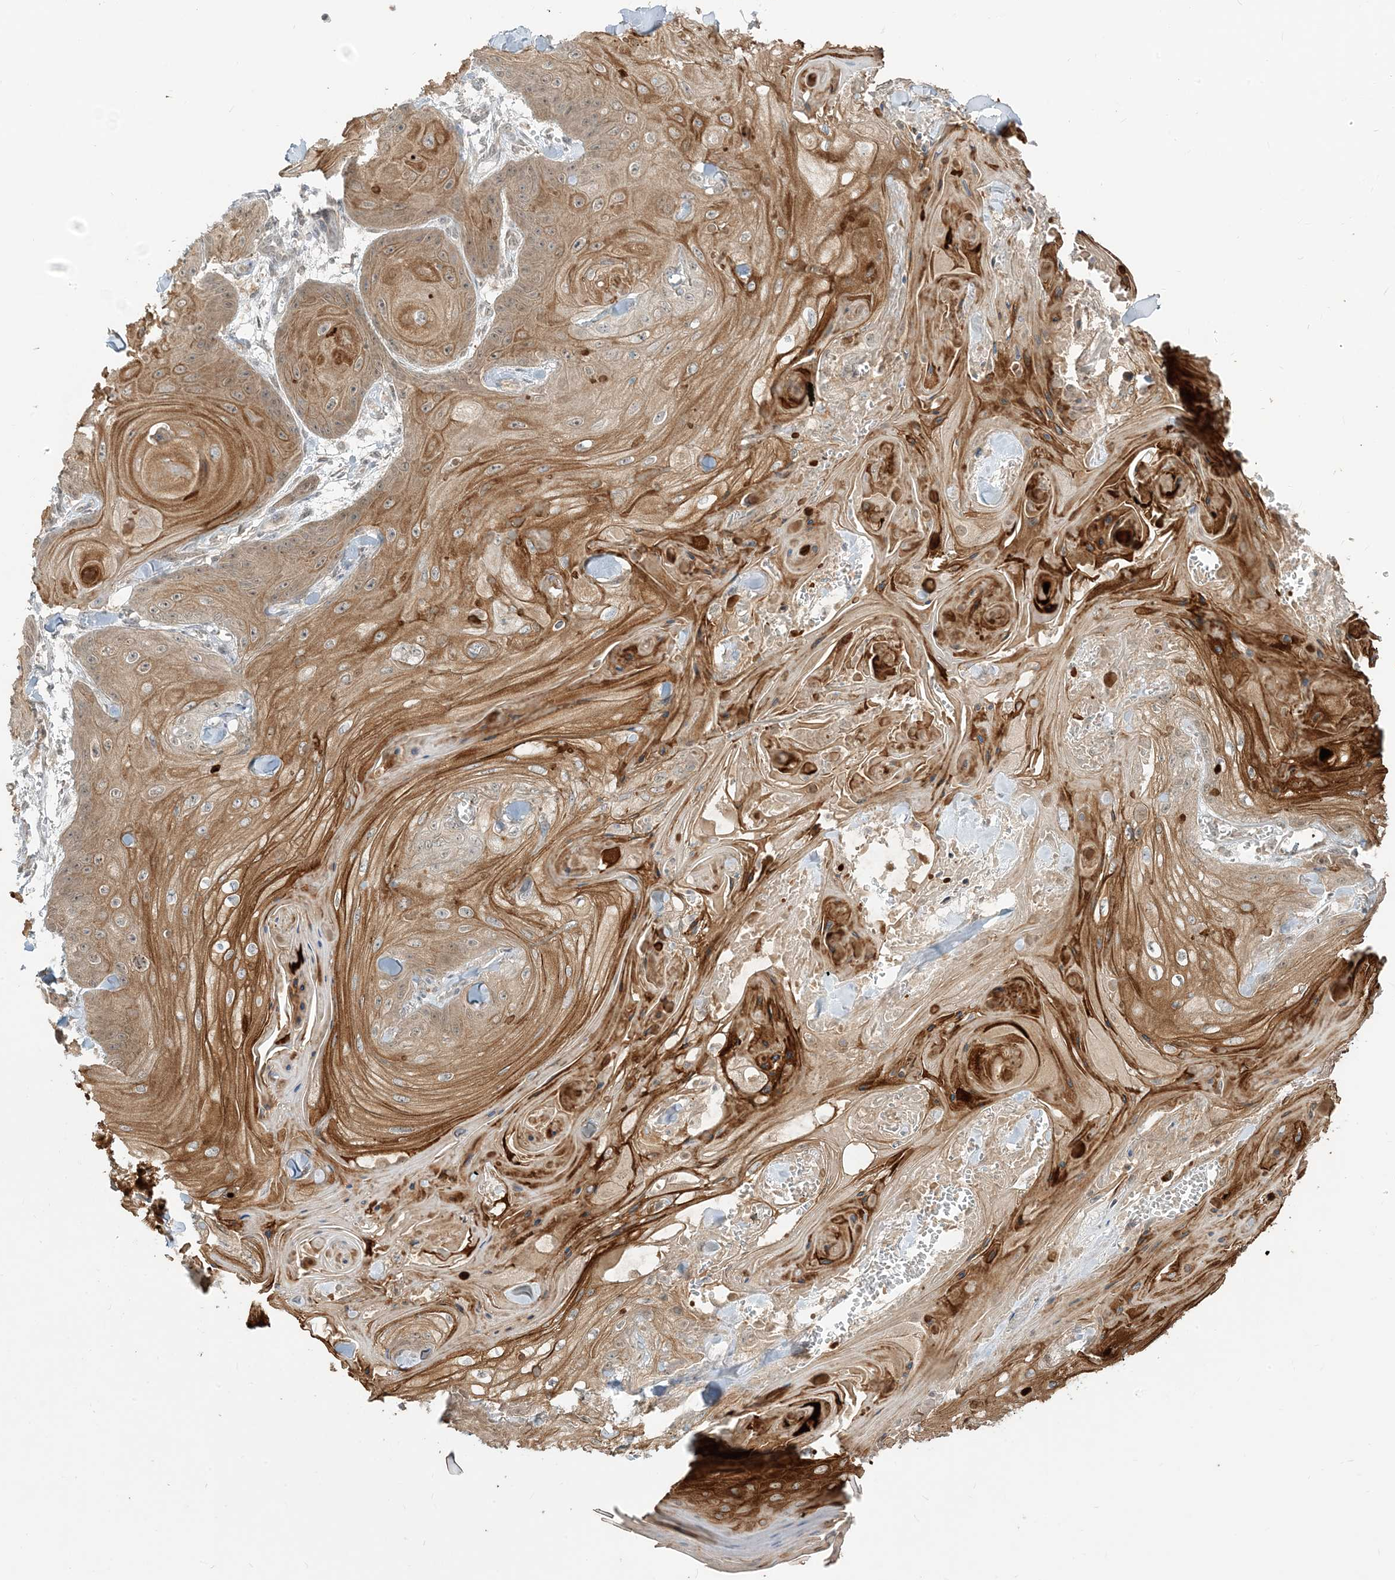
{"staining": {"intensity": "moderate", "quantity": ">75%", "location": "cytoplasmic/membranous"}, "tissue": "skin cancer", "cell_type": "Tumor cells", "image_type": "cancer", "snomed": [{"axis": "morphology", "description": "Squamous cell carcinoma, NOS"}, {"axis": "topography", "description": "Skin"}], "caption": "A high-resolution micrograph shows IHC staining of skin squamous cell carcinoma, which demonstrates moderate cytoplasmic/membranous positivity in approximately >75% of tumor cells.", "gene": "TBCC", "patient": {"sex": "male", "age": 74}}